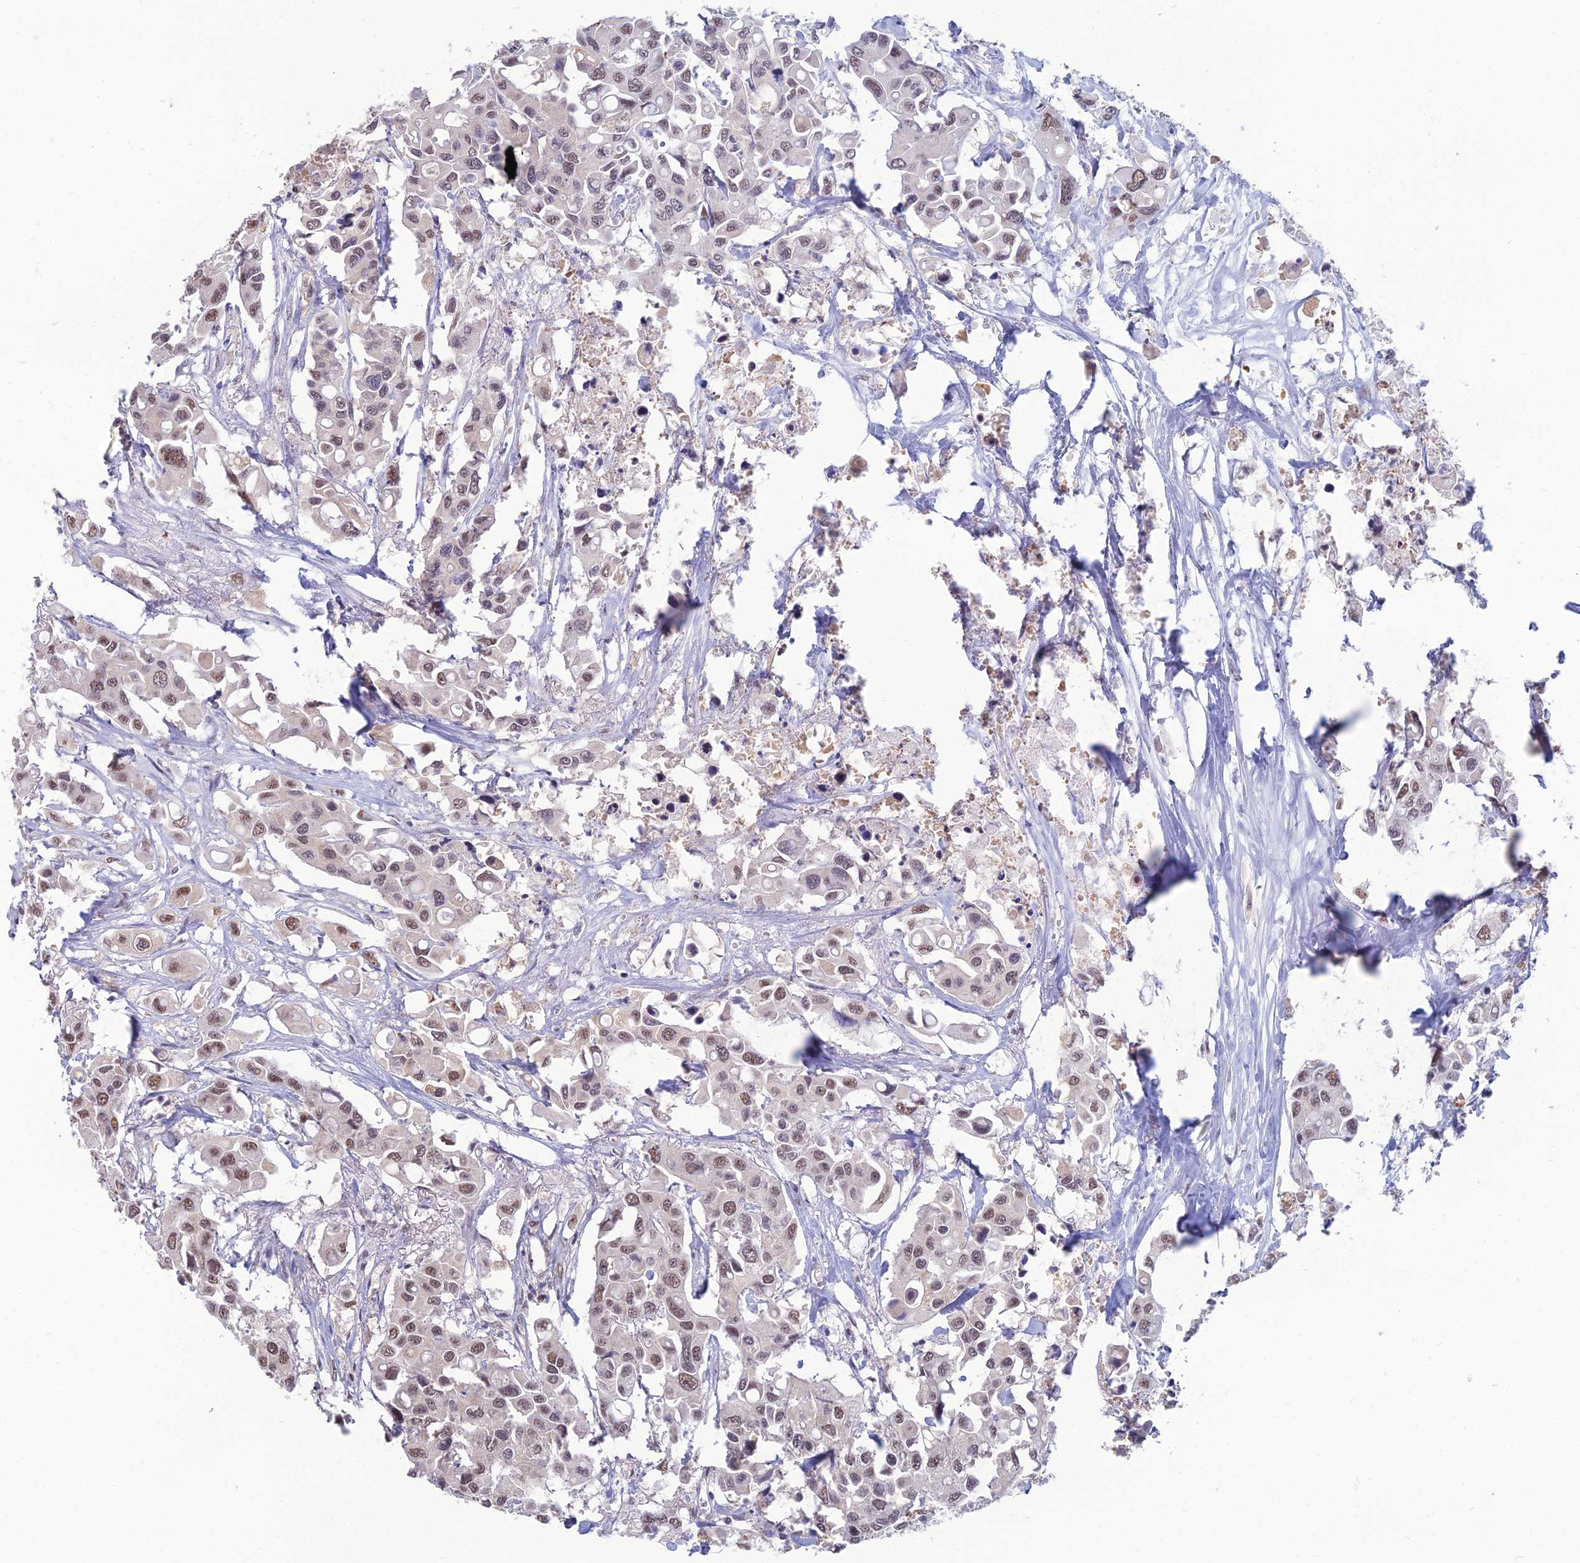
{"staining": {"intensity": "moderate", "quantity": ">75%", "location": "nuclear"}, "tissue": "colorectal cancer", "cell_type": "Tumor cells", "image_type": "cancer", "snomed": [{"axis": "morphology", "description": "Adenocarcinoma, NOS"}, {"axis": "topography", "description": "Colon"}], "caption": "Immunohistochemical staining of adenocarcinoma (colorectal) exhibits moderate nuclear protein staining in approximately >75% of tumor cells. Nuclei are stained in blue.", "gene": "SRSF7", "patient": {"sex": "male", "age": 77}}